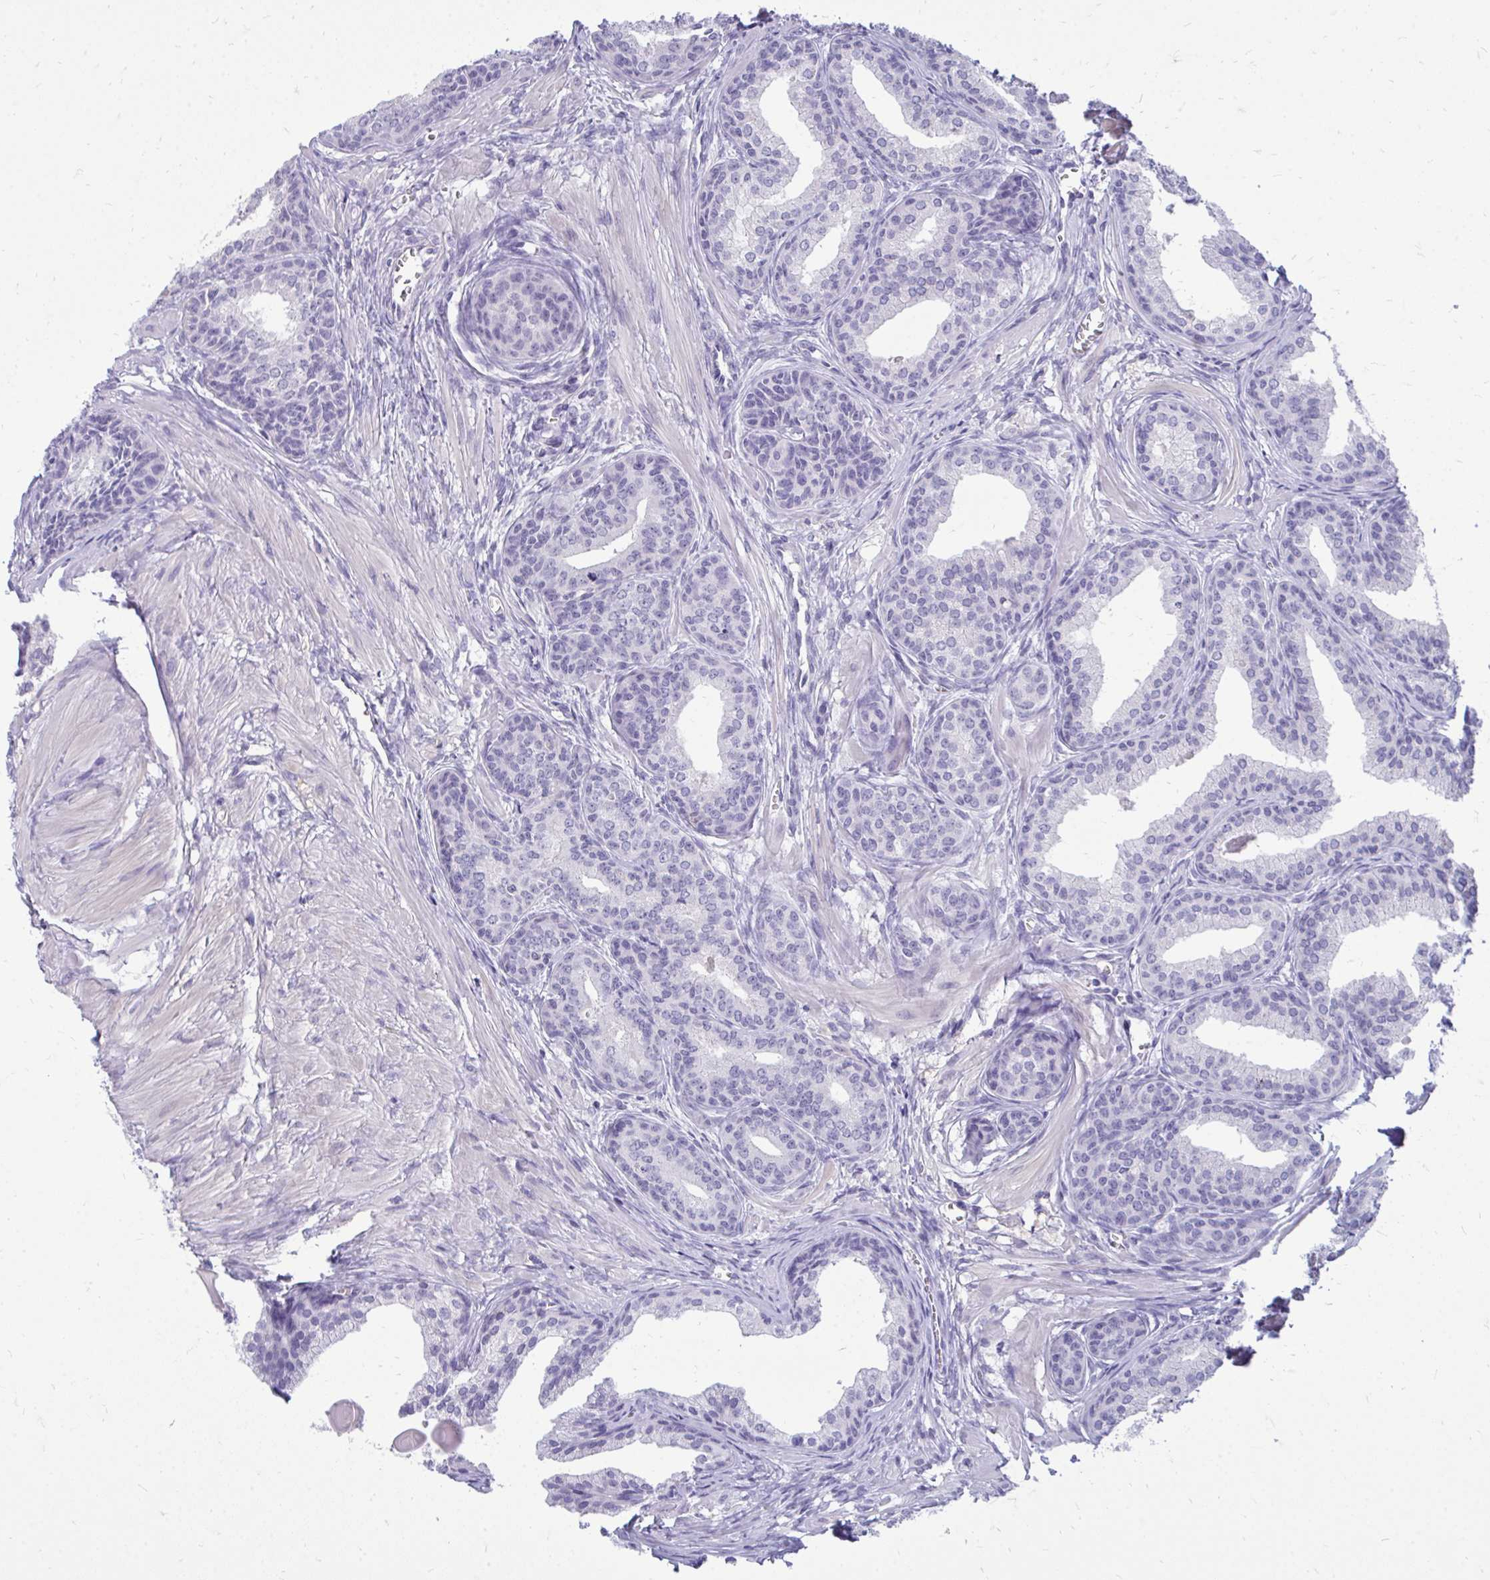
{"staining": {"intensity": "negative", "quantity": "none", "location": "none"}, "tissue": "prostate cancer", "cell_type": "Tumor cells", "image_type": "cancer", "snomed": [{"axis": "morphology", "description": "Adenocarcinoma, High grade"}, {"axis": "topography", "description": "Prostate"}], "caption": "This is a histopathology image of immunohistochemistry (IHC) staining of prostate cancer (adenocarcinoma (high-grade)), which shows no expression in tumor cells.", "gene": "FABP3", "patient": {"sex": "male", "age": 68}}